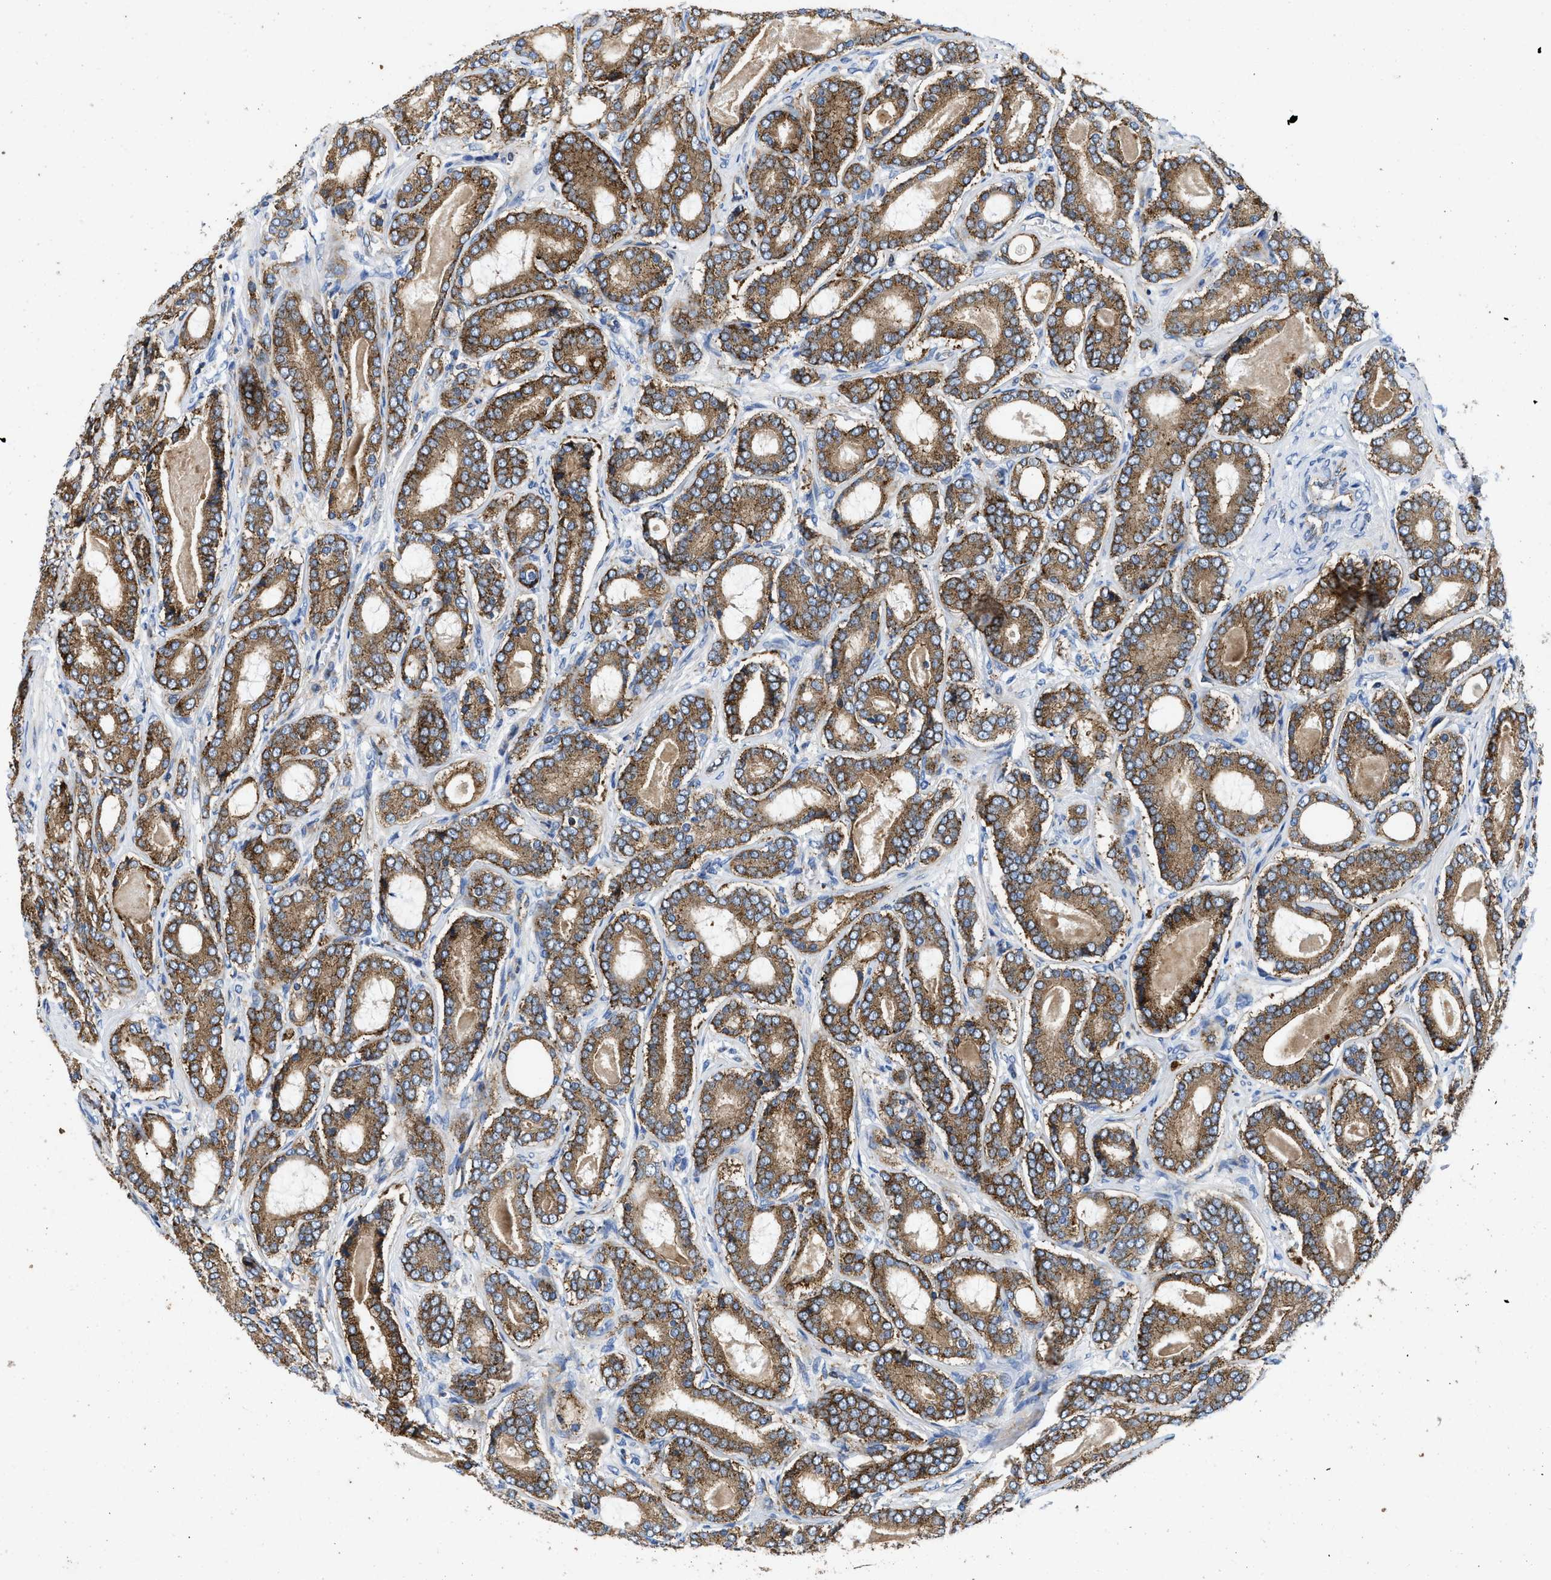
{"staining": {"intensity": "strong", "quantity": ">75%", "location": "cytoplasmic/membranous"}, "tissue": "prostate cancer", "cell_type": "Tumor cells", "image_type": "cancer", "snomed": [{"axis": "morphology", "description": "Adenocarcinoma, High grade"}, {"axis": "topography", "description": "Prostate"}], "caption": "Prostate cancer (adenocarcinoma (high-grade)) stained with IHC shows strong cytoplasmic/membranous expression in approximately >75% of tumor cells. Nuclei are stained in blue.", "gene": "ENPP4", "patient": {"sex": "male", "age": 60}}